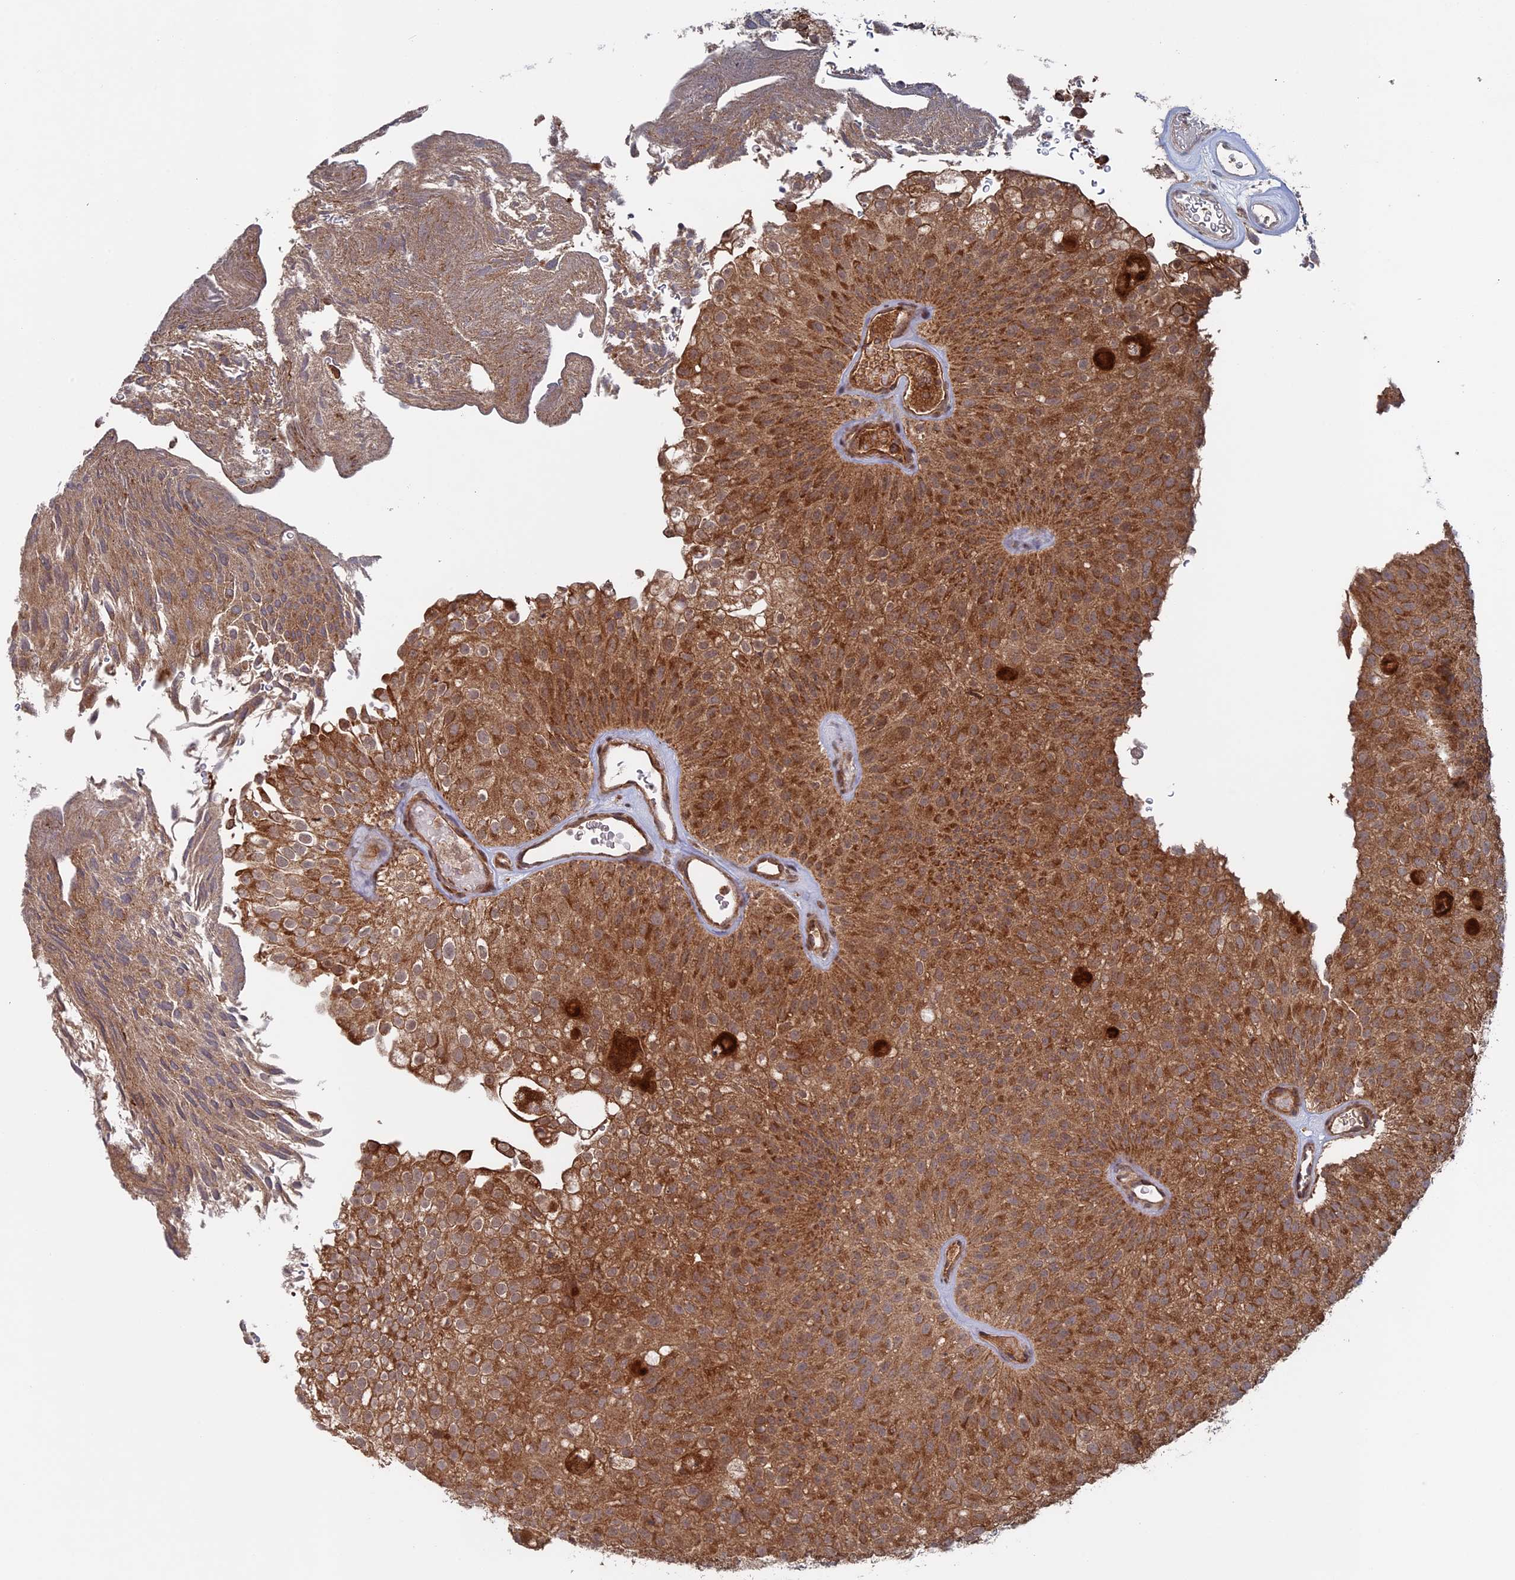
{"staining": {"intensity": "moderate", "quantity": ">75%", "location": "cytoplasmic/membranous"}, "tissue": "urothelial cancer", "cell_type": "Tumor cells", "image_type": "cancer", "snomed": [{"axis": "morphology", "description": "Urothelial carcinoma, Low grade"}, {"axis": "topography", "description": "Urinary bladder"}], "caption": "Tumor cells demonstrate medium levels of moderate cytoplasmic/membranous positivity in approximately >75% of cells in human urothelial carcinoma (low-grade).", "gene": "RAB15", "patient": {"sex": "male", "age": 78}}